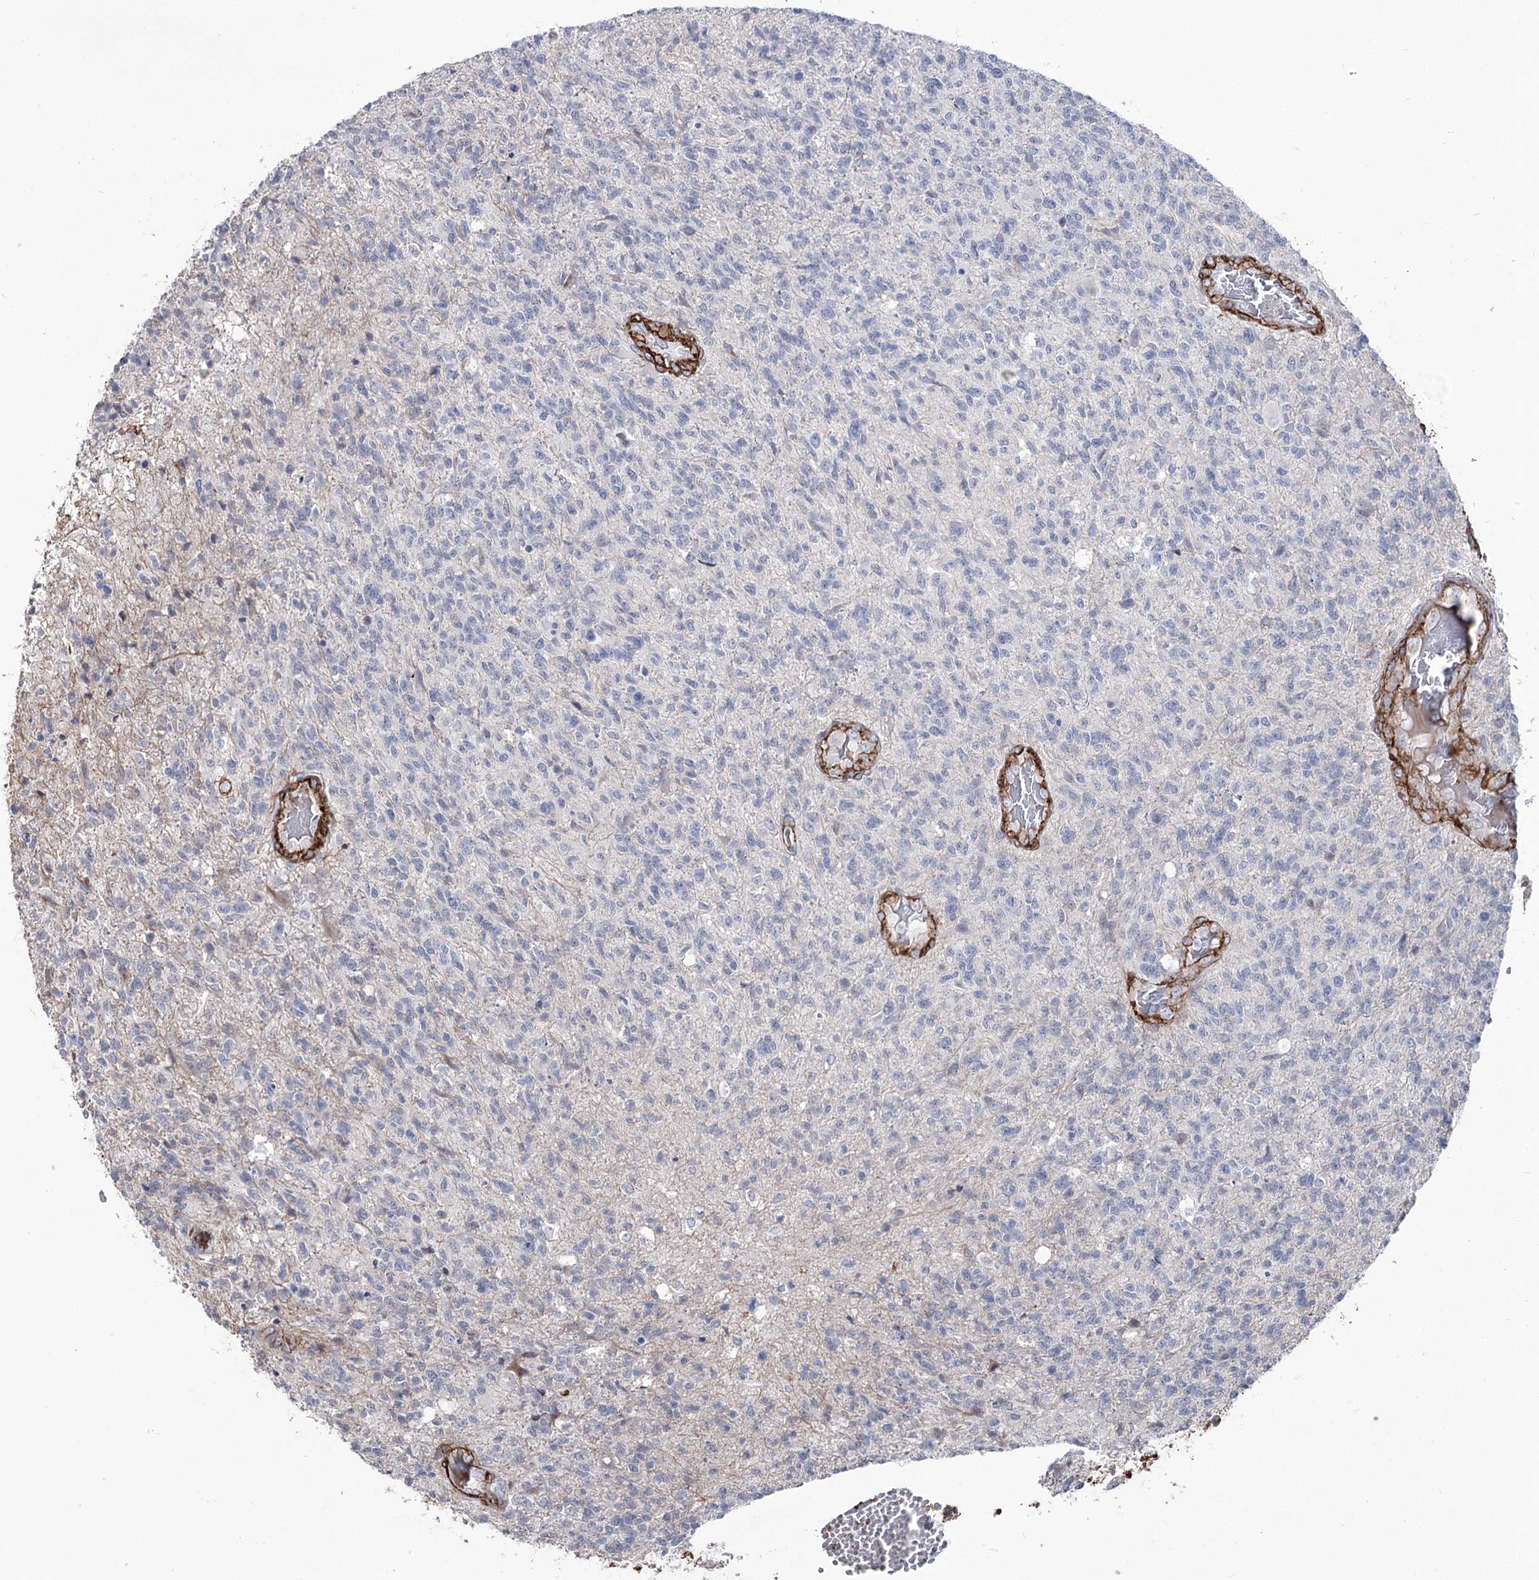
{"staining": {"intensity": "negative", "quantity": "none", "location": "none"}, "tissue": "glioma", "cell_type": "Tumor cells", "image_type": "cancer", "snomed": [{"axis": "morphology", "description": "Glioma, malignant, High grade"}, {"axis": "topography", "description": "Brain"}], "caption": "Malignant glioma (high-grade) was stained to show a protein in brown. There is no significant positivity in tumor cells.", "gene": "ARHGAP20", "patient": {"sex": "male", "age": 56}}